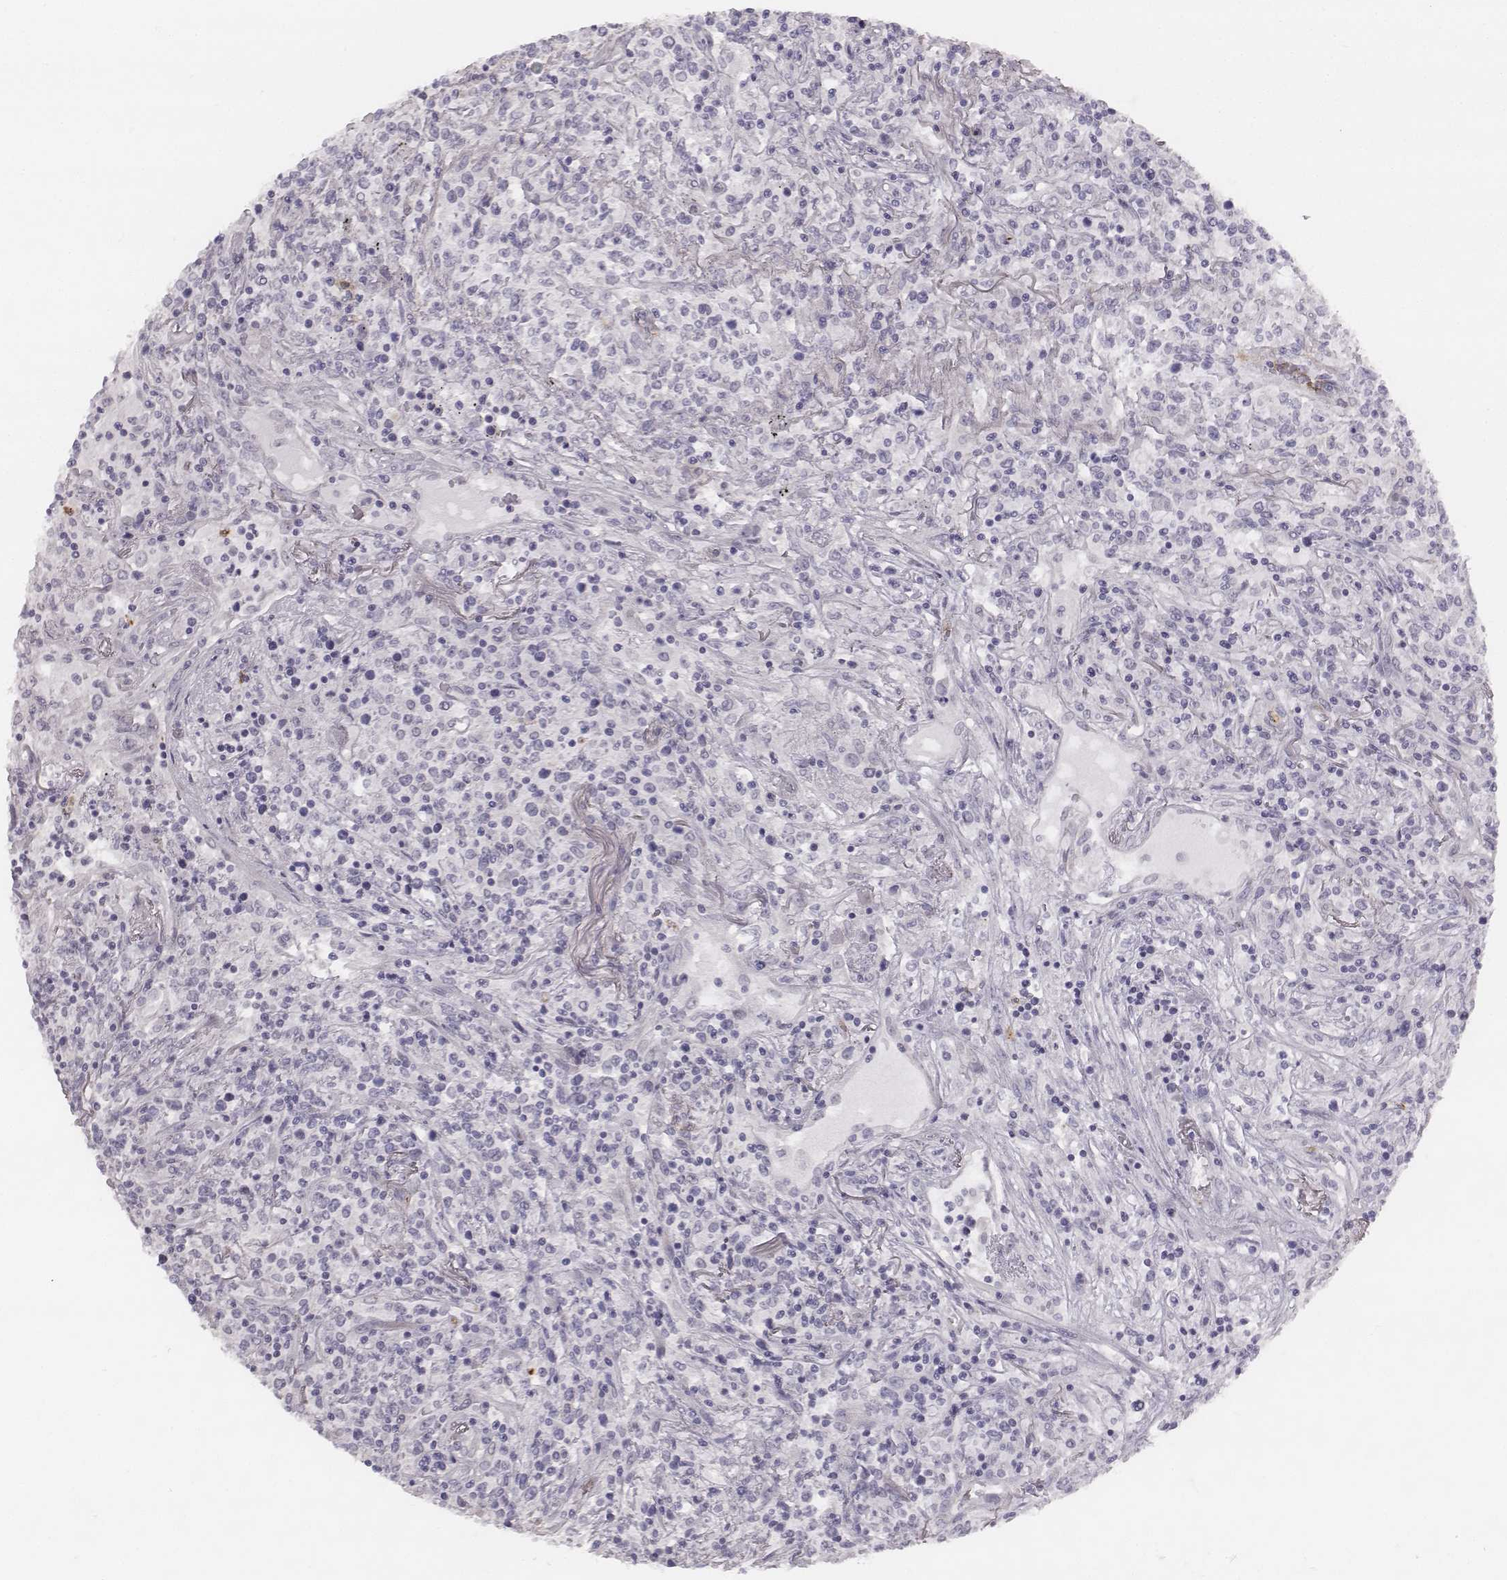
{"staining": {"intensity": "negative", "quantity": "none", "location": "none"}, "tissue": "lymphoma", "cell_type": "Tumor cells", "image_type": "cancer", "snomed": [{"axis": "morphology", "description": "Malignant lymphoma, non-Hodgkin's type, High grade"}, {"axis": "topography", "description": "Lung"}], "caption": "A micrograph of malignant lymphoma, non-Hodgkin's type (high-grade) stained for a protein demonstrates no brown staining in tumor cells. (Immunohistochemistry, brightfield microscopy, high magnification).", "gene": "KCNJ12", "patient": {"sex": "male", "age": 79}}